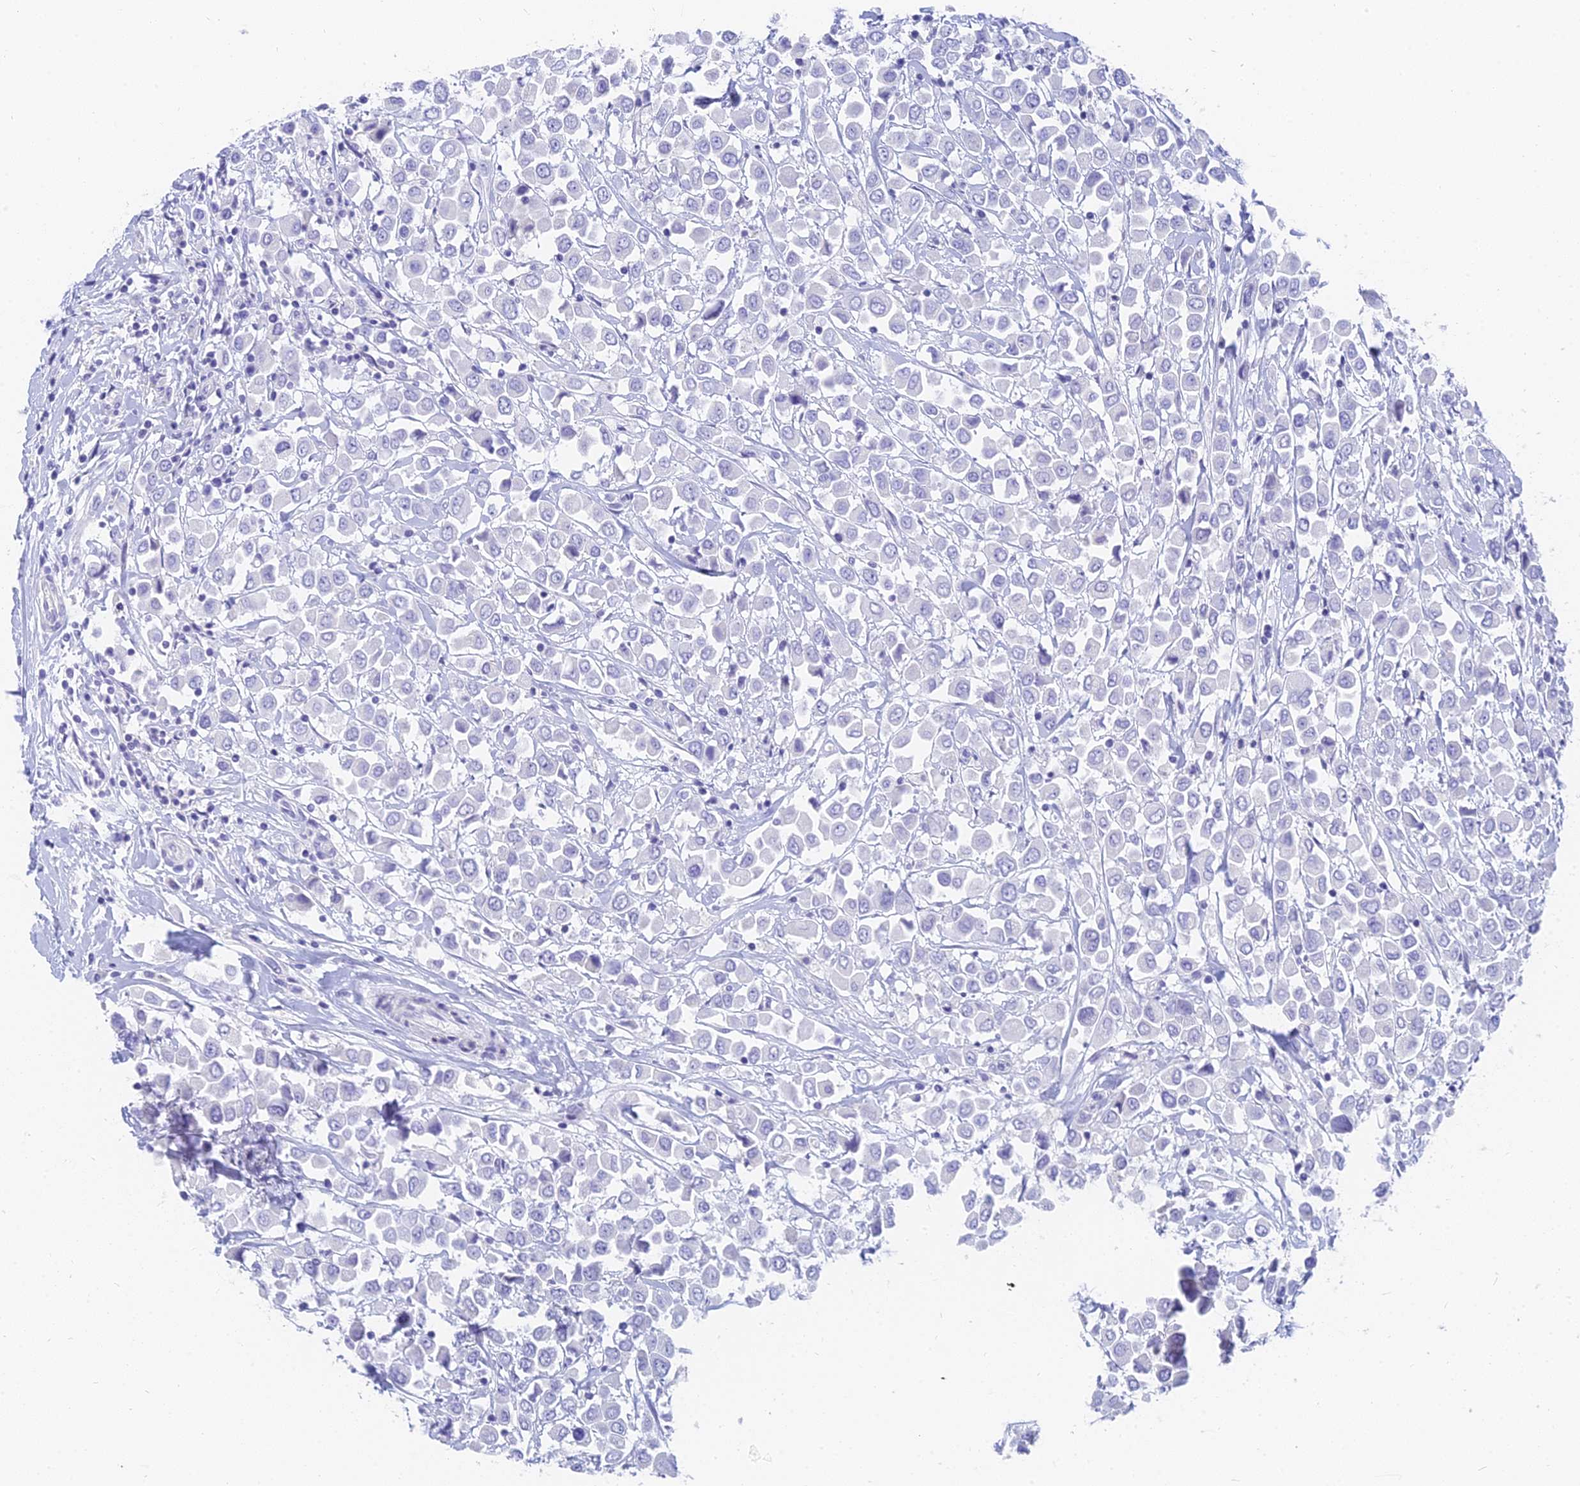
{"staining": {"intensity": "negative", "quantity": "none", "location": "none"}, "tissue": "breast cancer", "cell_type": "Tumor cells", "image_type": "cancer", "snomed": [{"axis": "morphology", "description": "Duct carcinoma"}, {"axis": "topography", "description": "Breast"}], "caption": "High power microscopy micrograph of an IHC photomicrograph of breast cancer (invasive ductal carcinoma), revealing no significant expression in tumor cells.", "gene": "SLC36A2", "patient": {"sex": "female", "age": 61}}